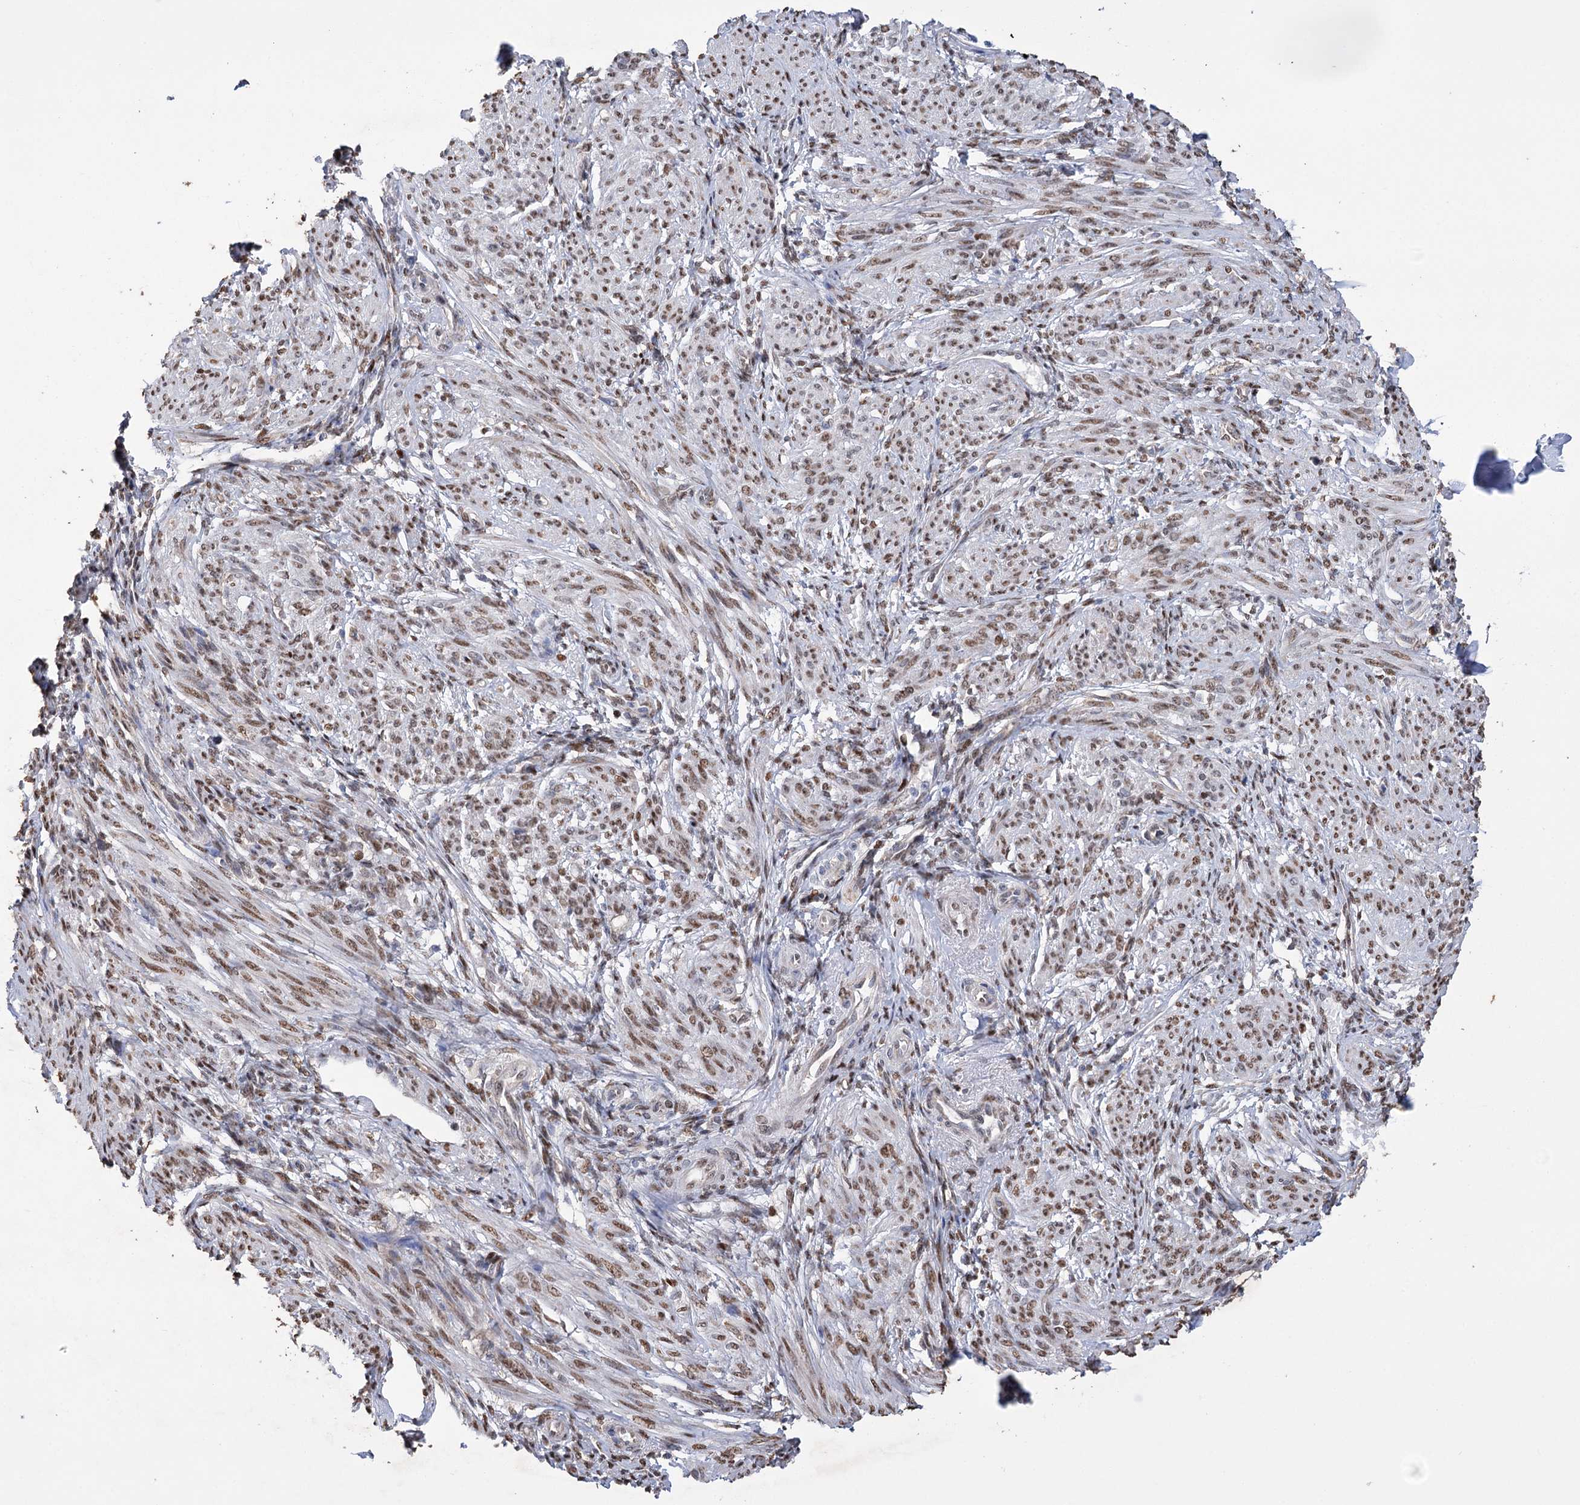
{"staining": {"intensity": "moderate", "quantity": ">75%", "location": "nuclear"}, "tissue": "smooth muscle", "cell_type": "Smooth muscle cells", "image_type": "normal", "snomed": [{"axis": "morphology", "description": "Normal tissue, NOS"}, {"axis": "topography", "description": "Smooth muscle"}], "caption": "Immunohistochemistry (DAB) staining of normal human smooth muscle demonstrates moderate nuclear protein staining in approximately >75% of smooth muscle cells. (Stains: DAB (3,3'-diaminobenzidine) in brown, nuclei in blue, Microscopy: brightfield microscopy at high magnification).", "gene": "NFU1", "patient": {"sex": "female", "age": 39}}